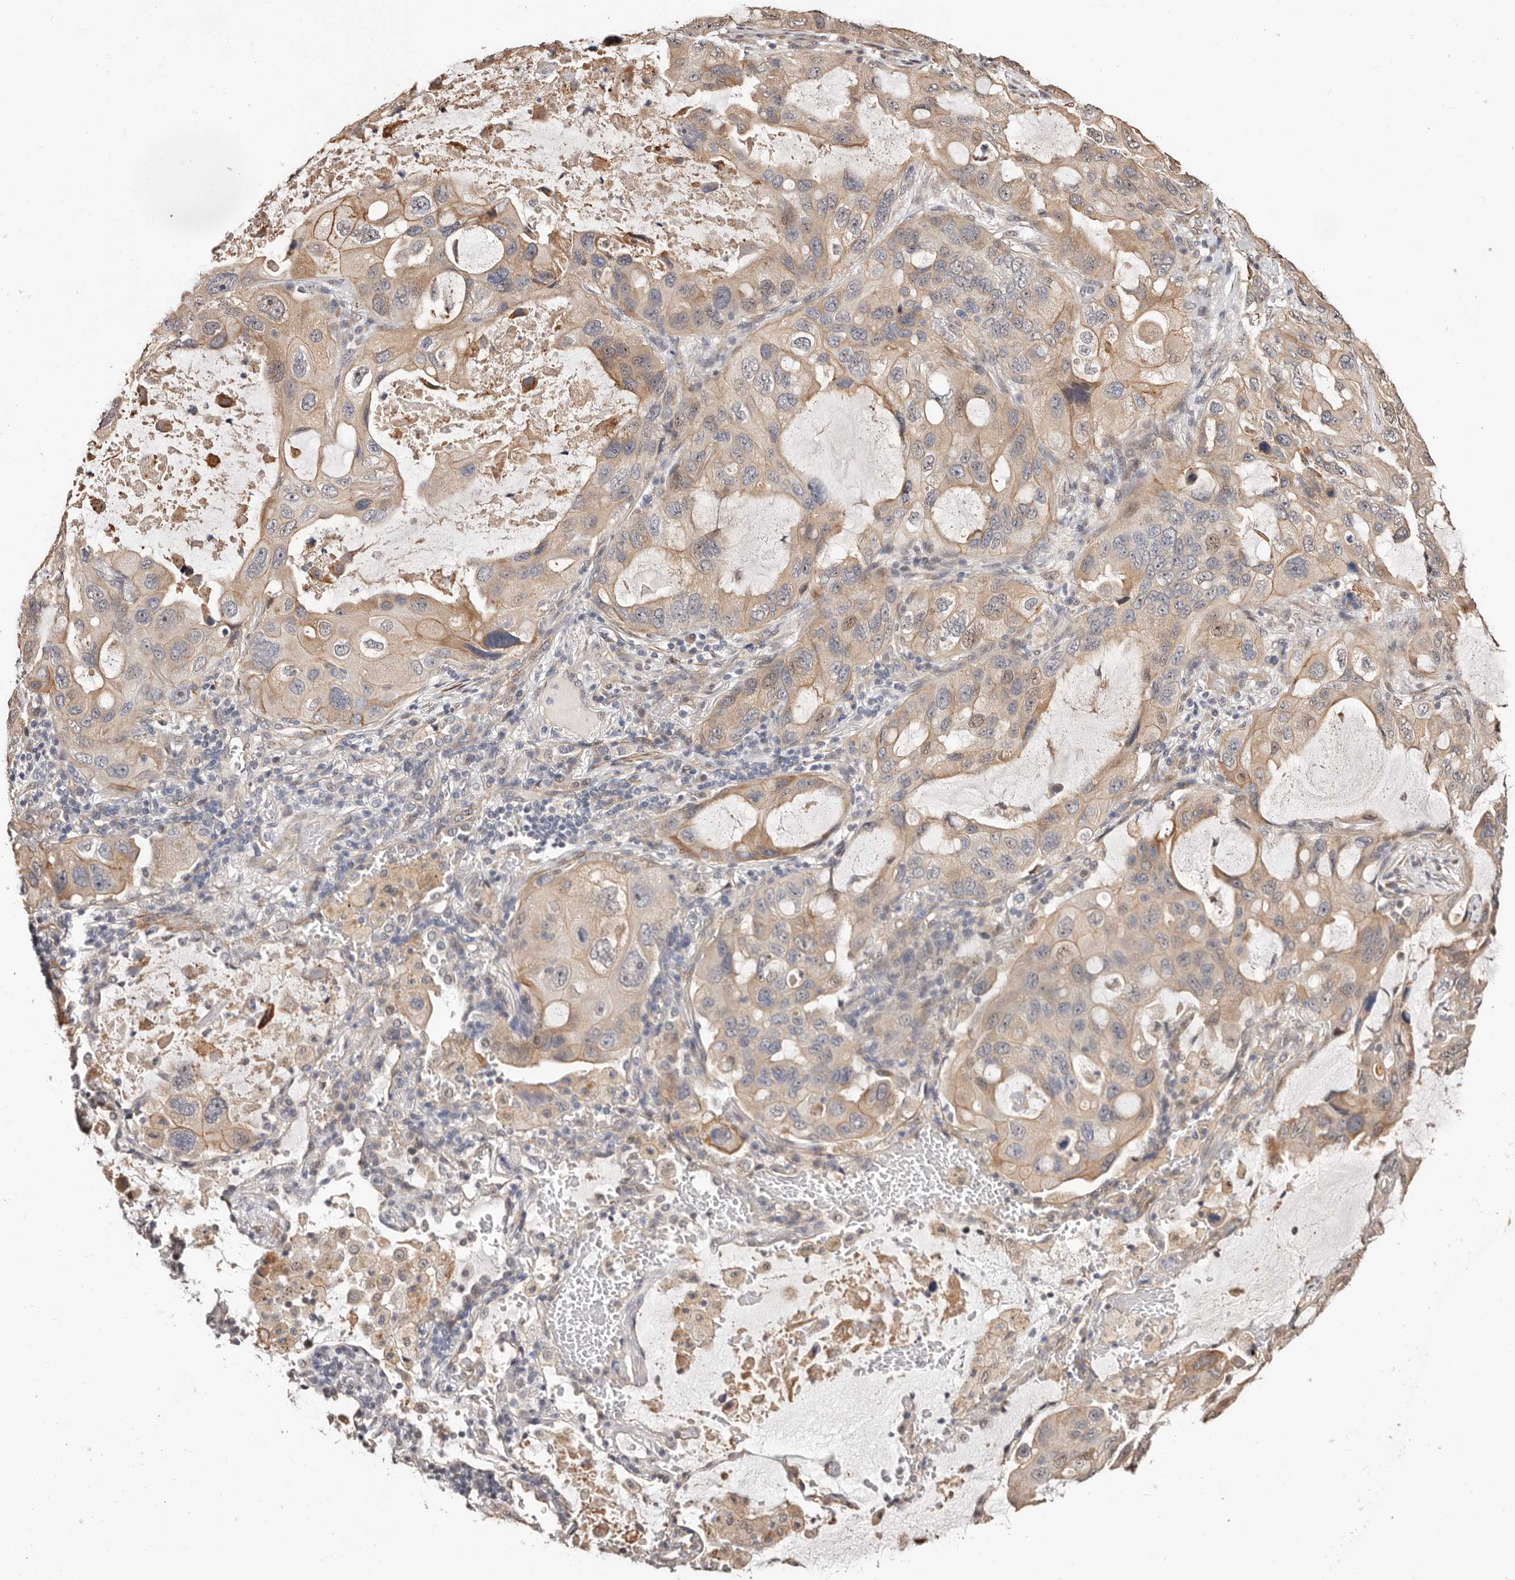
{"staining": {"intensity": "weak", "quantity": ">75%", "location": "cytoplasmic/membranous"}, "tissue": "lung cancer", "cell_type": "Tumor cells", "image_type": "cancer", "snomed": [{"axis": "morphology", "description": "Squamous cell carcinoma, NOS"}, {"axis": "topography", "description": "Lung"}], "caption": "Squamous cell carcinoma (lung) stained for a protein (brown) reveals weak cytoplasmic/membranous positive staining in approximately >75% of tumor cells.", "gene": "TRIP13", "patient": {"sex": "female", "age": 73}}